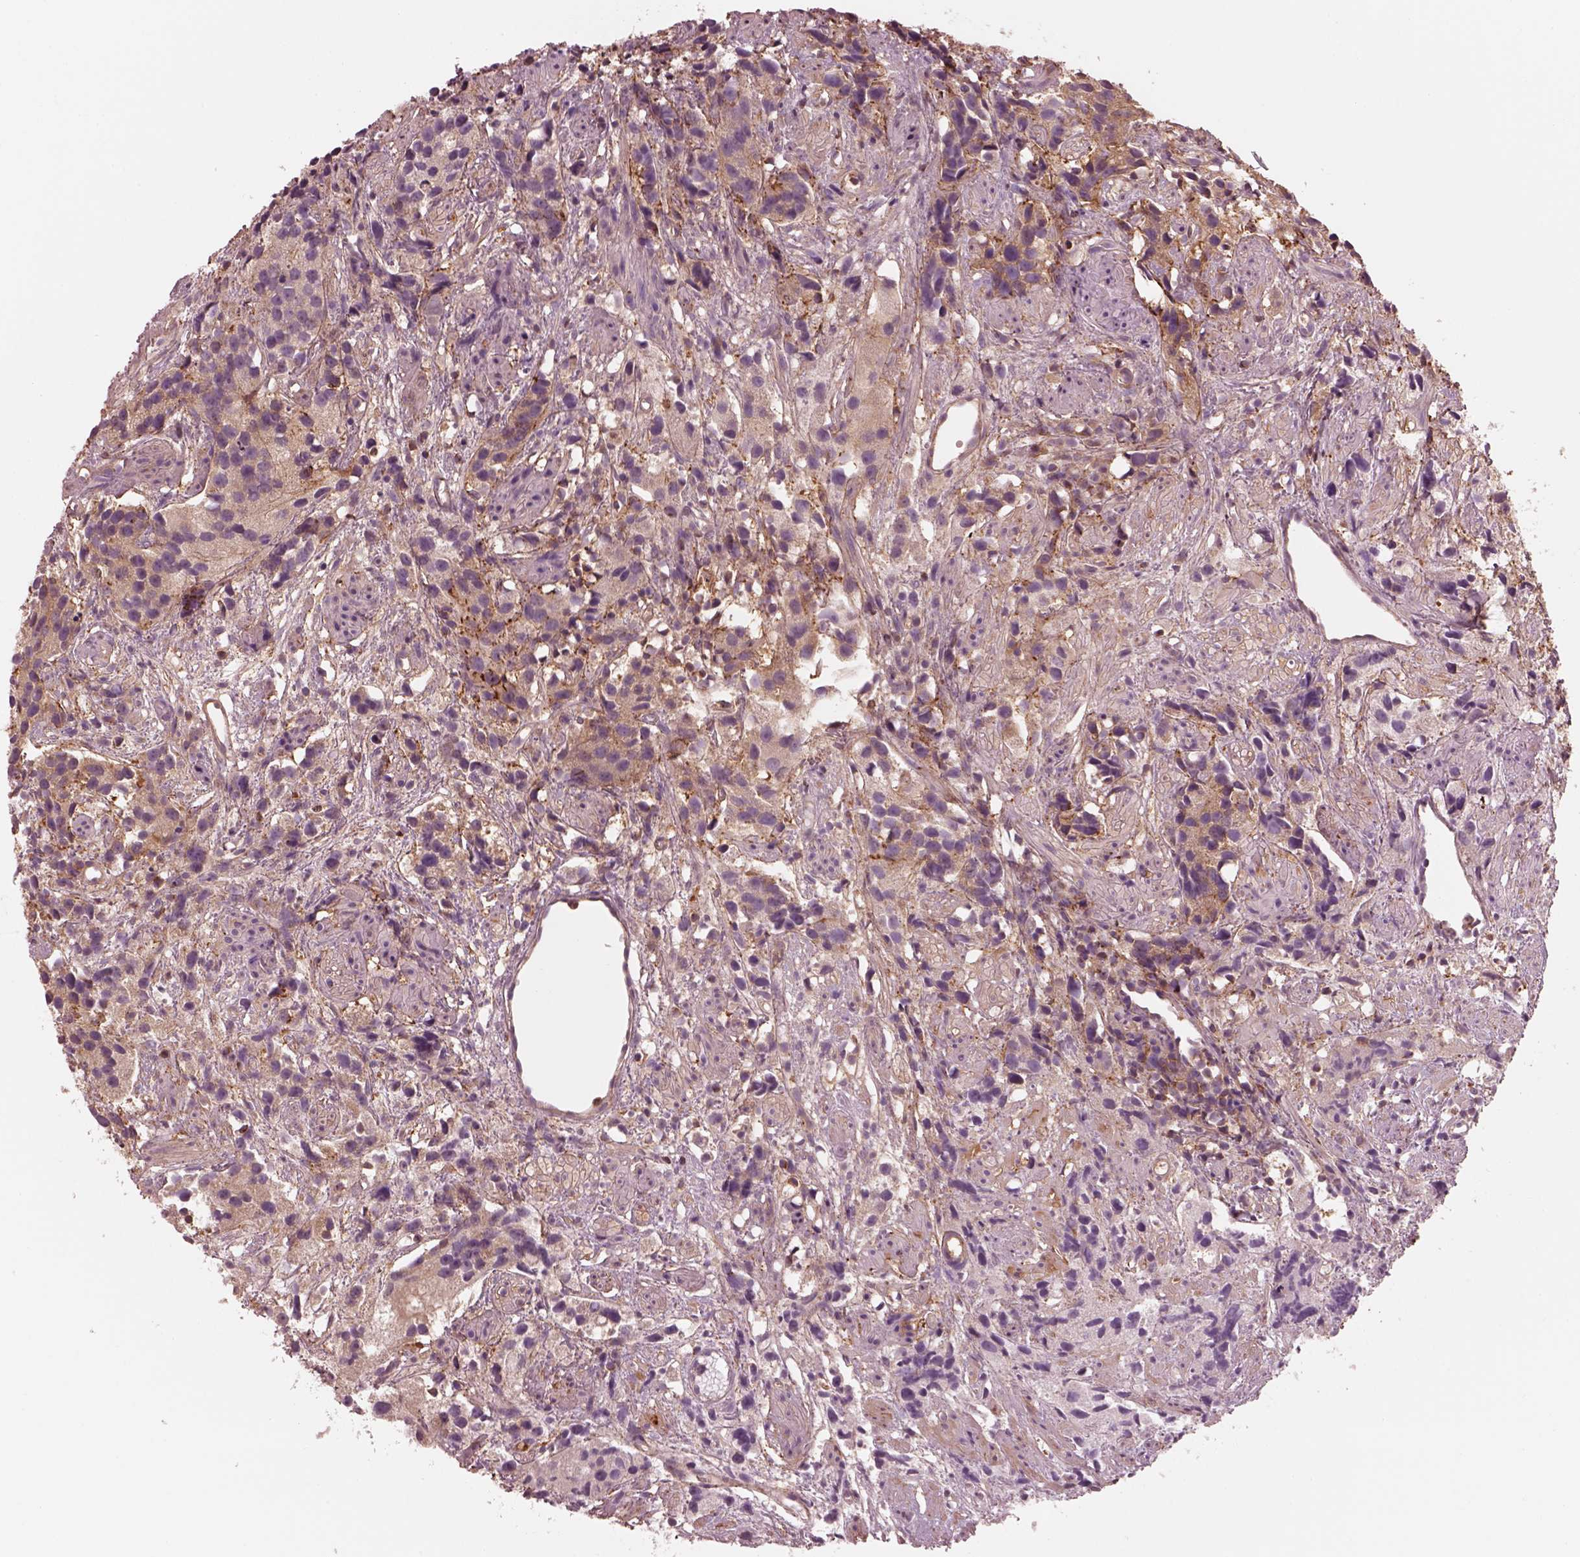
{"staining": {"intensity": "weak", "quantity": "25%-75%", "location": "cytoplasmic/membranous"}, "tissue": "prostate cancer", "cell_type": "Tumor cells", "image_type": "cancer", "snomed": [{"axis": "morphology", "description": "Adenocarcinoma, High grade"}, {"axis": "topography", "description": "Prostate"}], "caption": "Adenocarcinoma (high-grade) (prostate) tissue shows weak cytoplasmic/membranous staining in approximately 25%-75% of tumor cells", "gene": "STK33", "patient": {"sex": "male", "age": 68}}